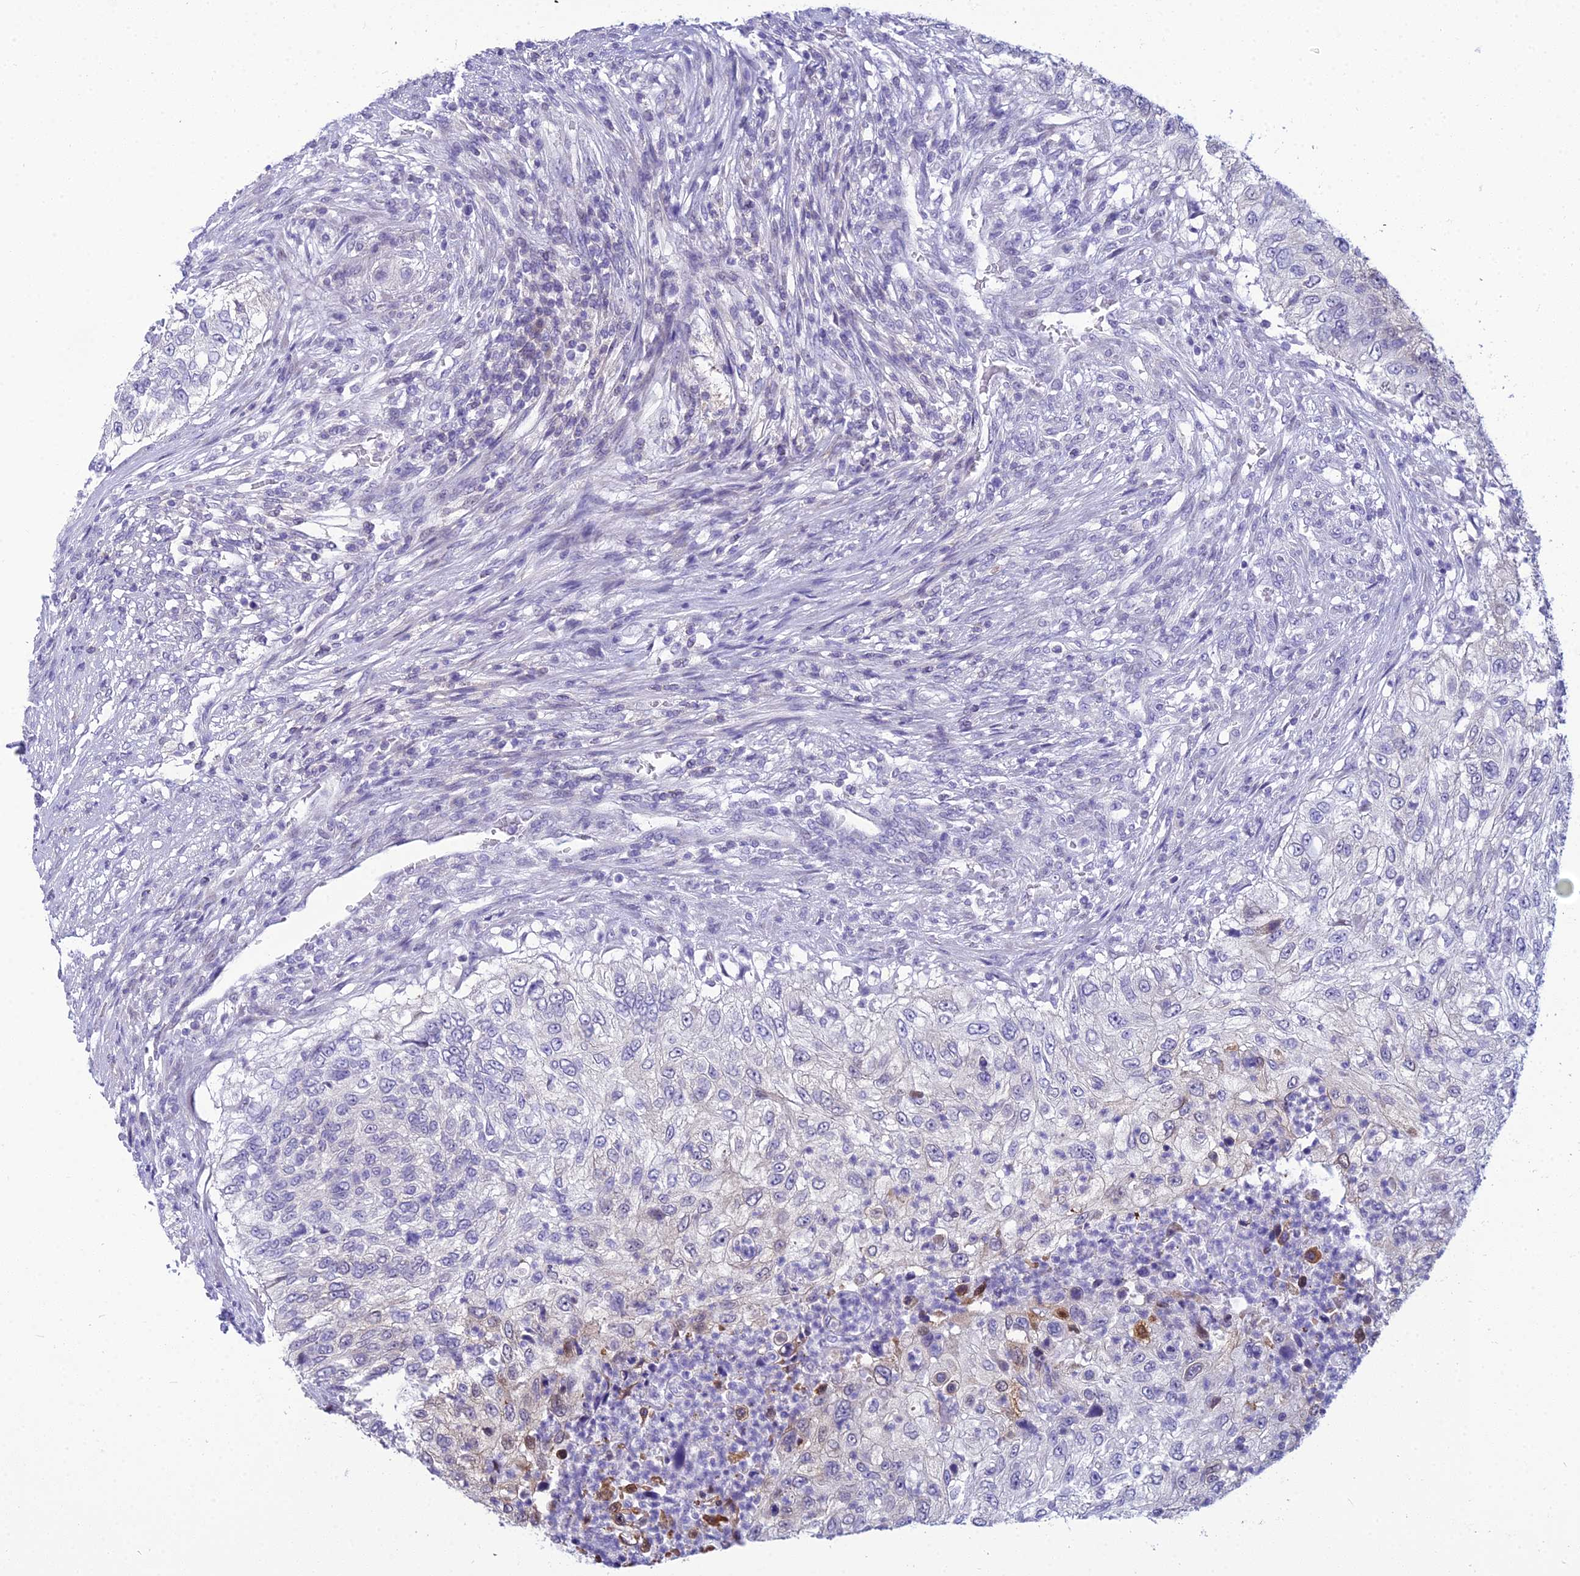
{"staining": {"intensity": "negative", "quantity": "none", "location": "none"}, "tissue": "urothelial cancer", "cell_type": "Tumor cells", "image_type": "cancer", "snomed": [{"axis": "morphology", "description": "Urothelial carcinoma, High grade"}, {"axis": "topography", "description": "Urinary bladder"}], "caption": "An IHC histopathology image of urothelial carcinoma (high-grade) is shown. There is no staining in tumor cells of urothelial carcinoma (high-grade).", "gene": "ZMIZ1", "patient": {"sex": "female", "age": 60}}